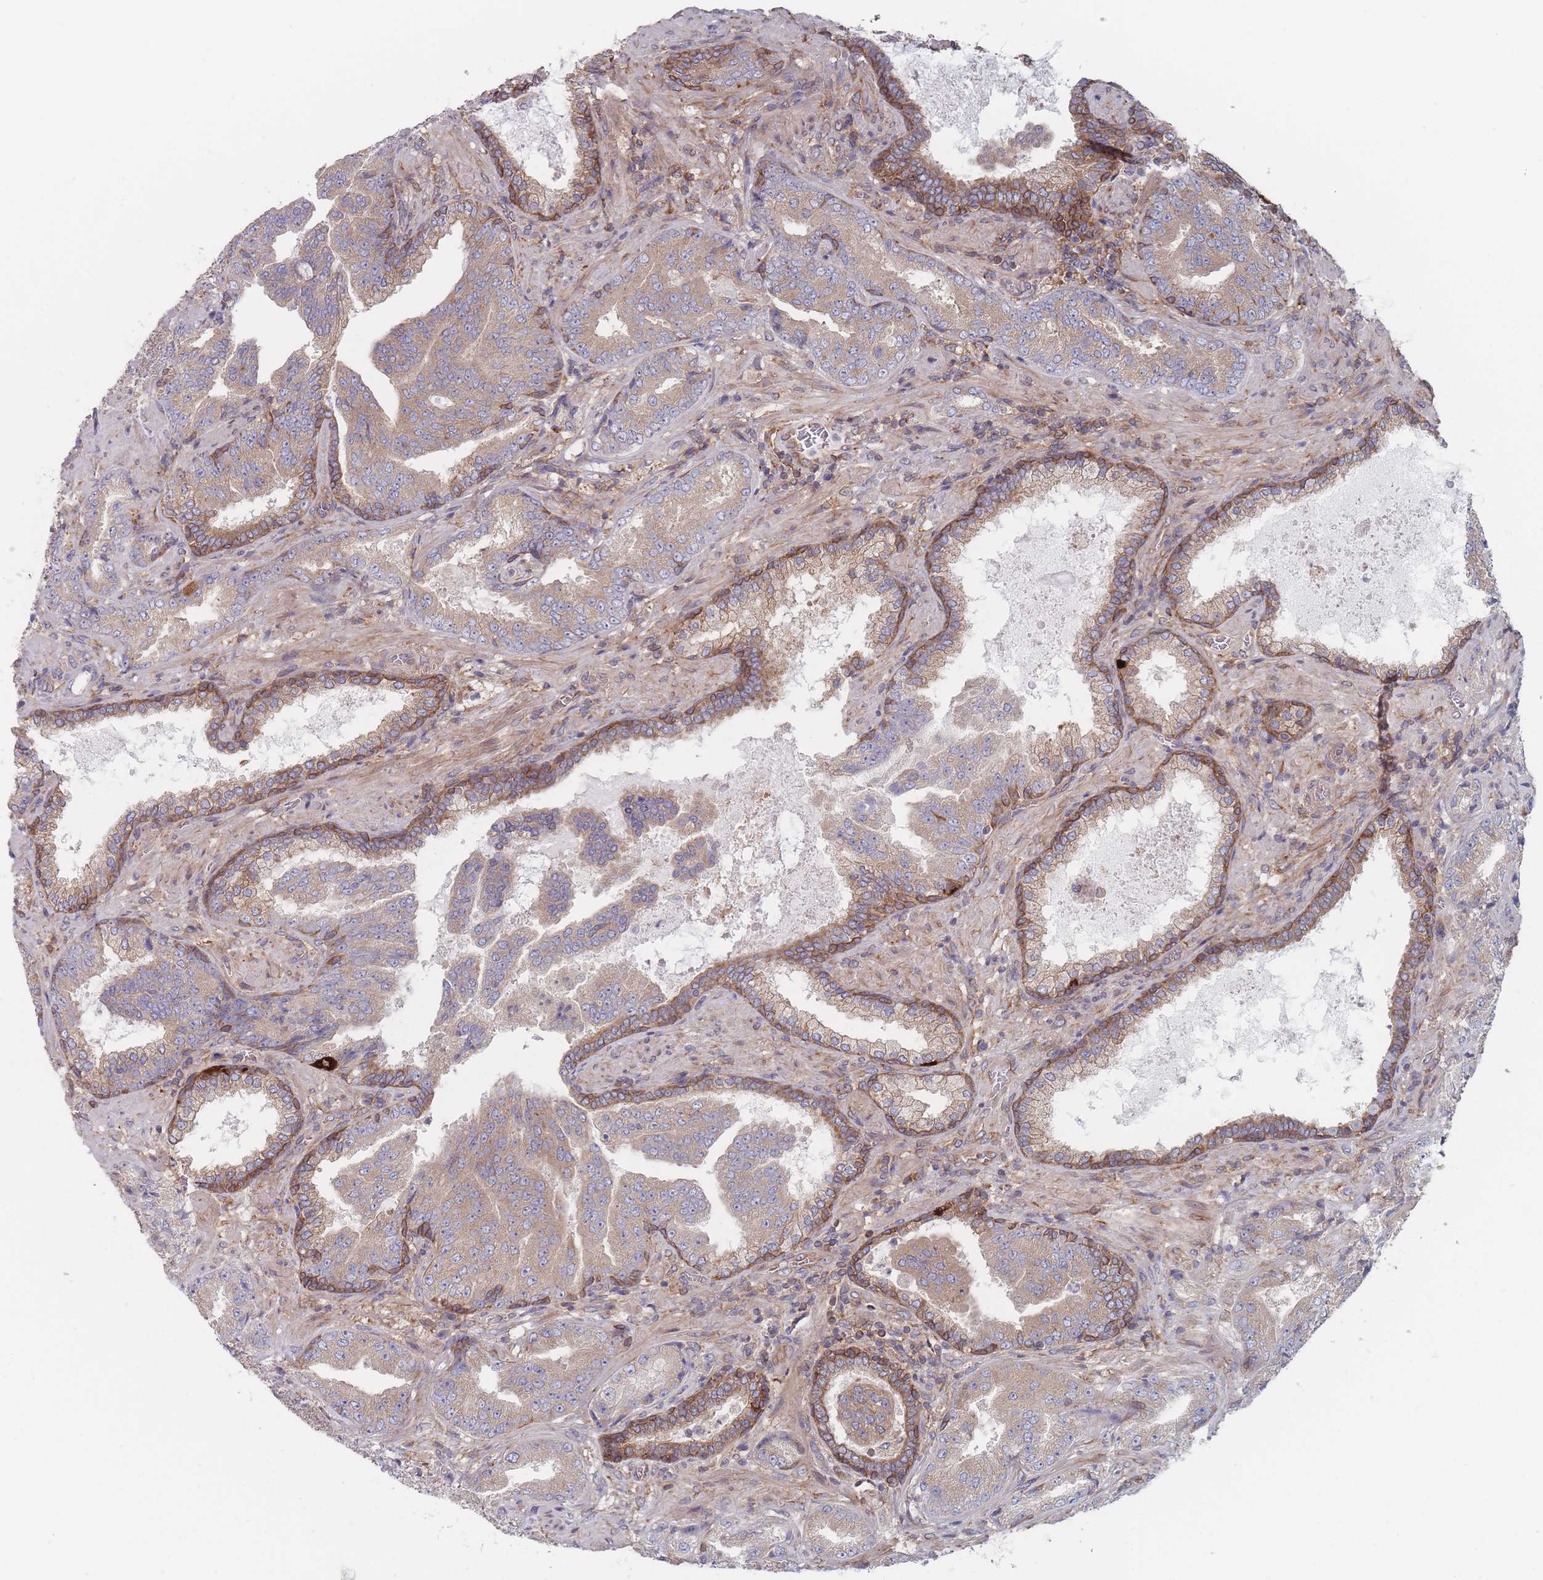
{"staining": {"intensity": "moderate", "quantity": ">75%", "location": "cytoplasmic/membranous"}, "tissue": "prostate cancer", "cell_type": "Tumor cells", "image_type": "cancer", "snomed": [{"axis": "morphology", "description": "Adenocarcinoma, High grade"}, {"axis": "topography", "description": "Prostate"}], "caption": "A photomicrograph of human adenocarcinoma (high-grade) (prostate) stained for a protein reveals moderate cytoplasmic/membranous brown staining in tumor cells.", "gene": "KDSR", "patient": {"sex": "male", "age": 68}}